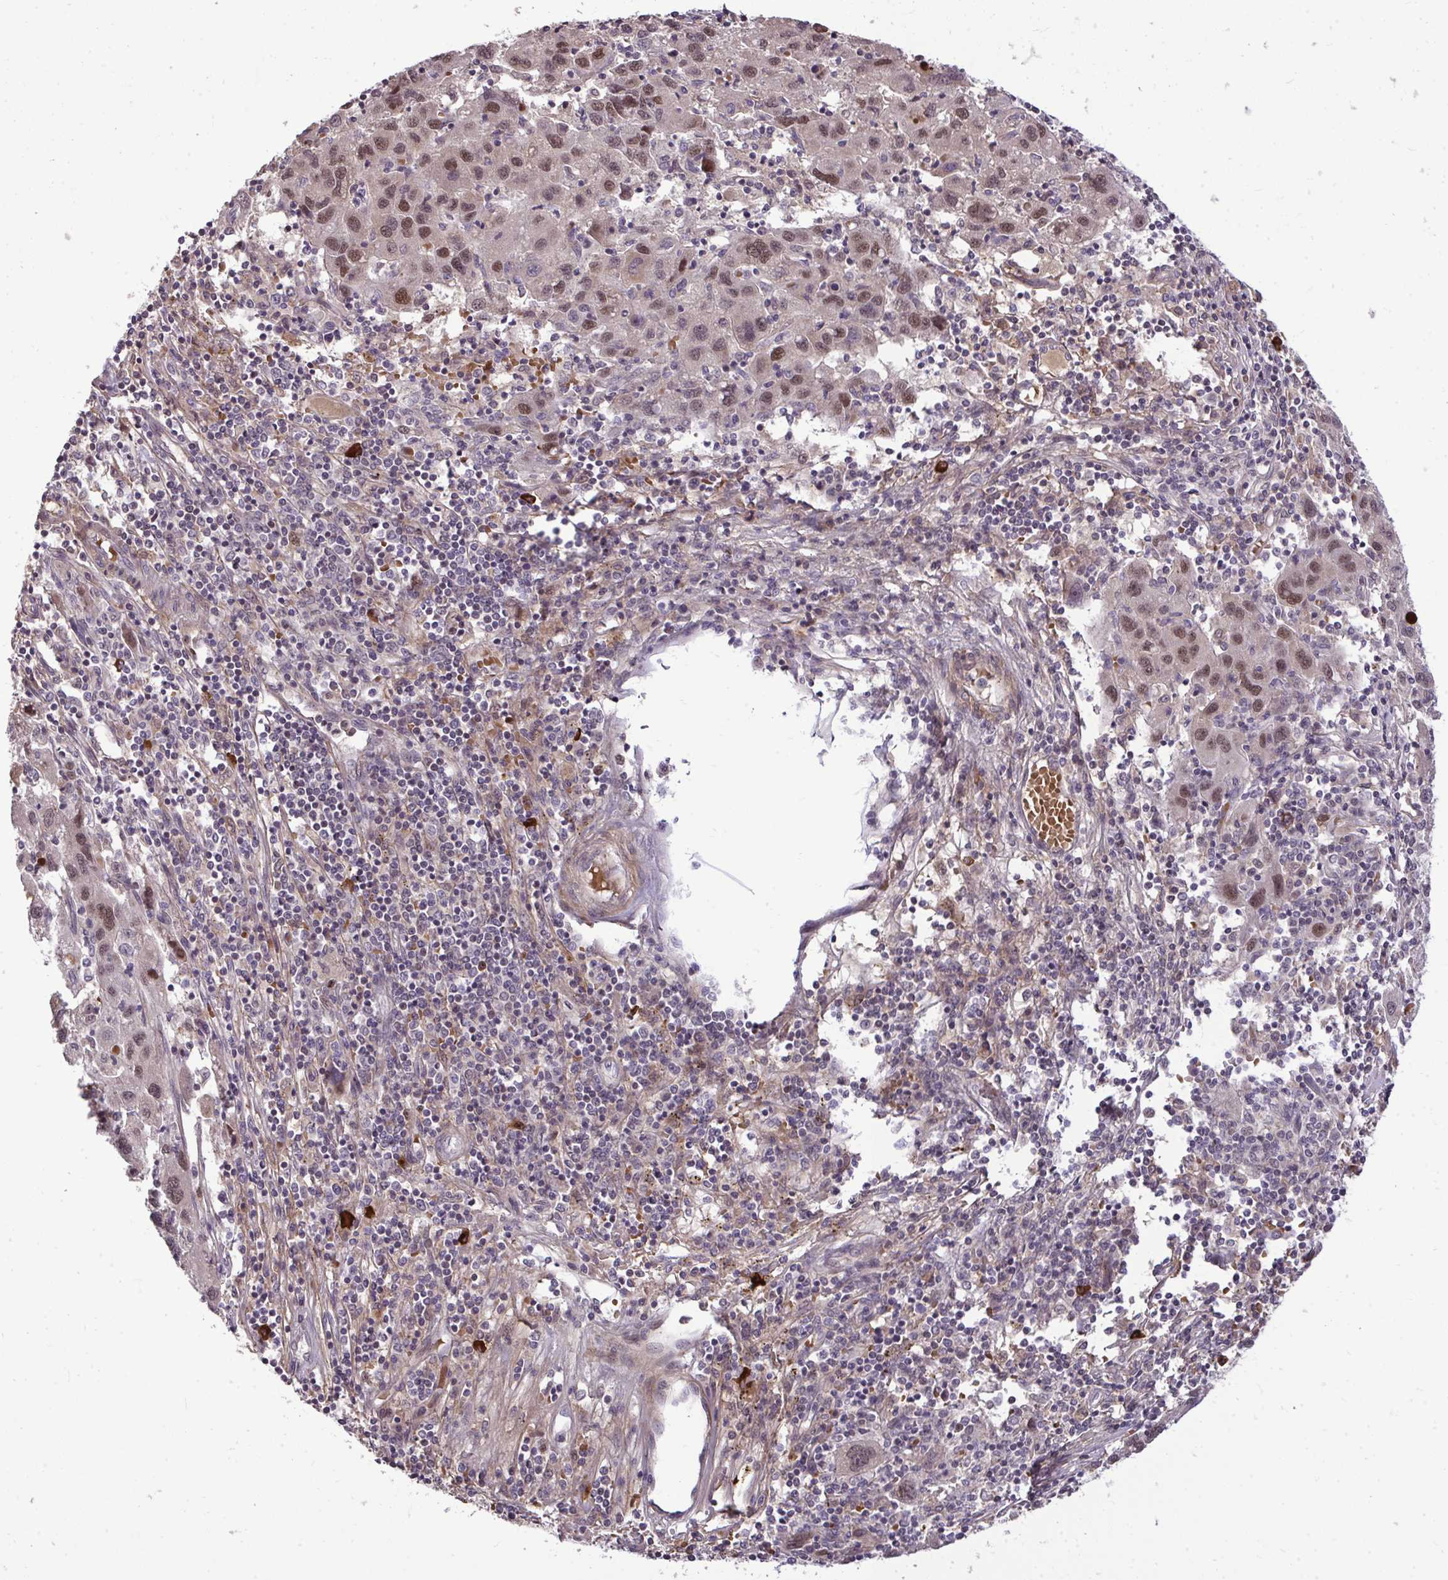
{"staining": {"intensity": "moderate", "quantity": "25%-75%", "location": "nuclear"}, "tissue": "liver cancer", "cell_type": "Tumor cells", "image_type": "cancer", "snomed": [{"axis": "morphology", "description": "Carcinoma, Hepatocellular, NOS"}, {"axis": "topography", "description": "Liver"}], "caption": "This histopathology image shows immunohistochemistry (IHC) staining of liver cancer, with medium moderate nuclear staining in approximately 25%-75% of tumor cells.", "gene": "ZSCAN9", "patient": {"sex": "female", "age": 77}}